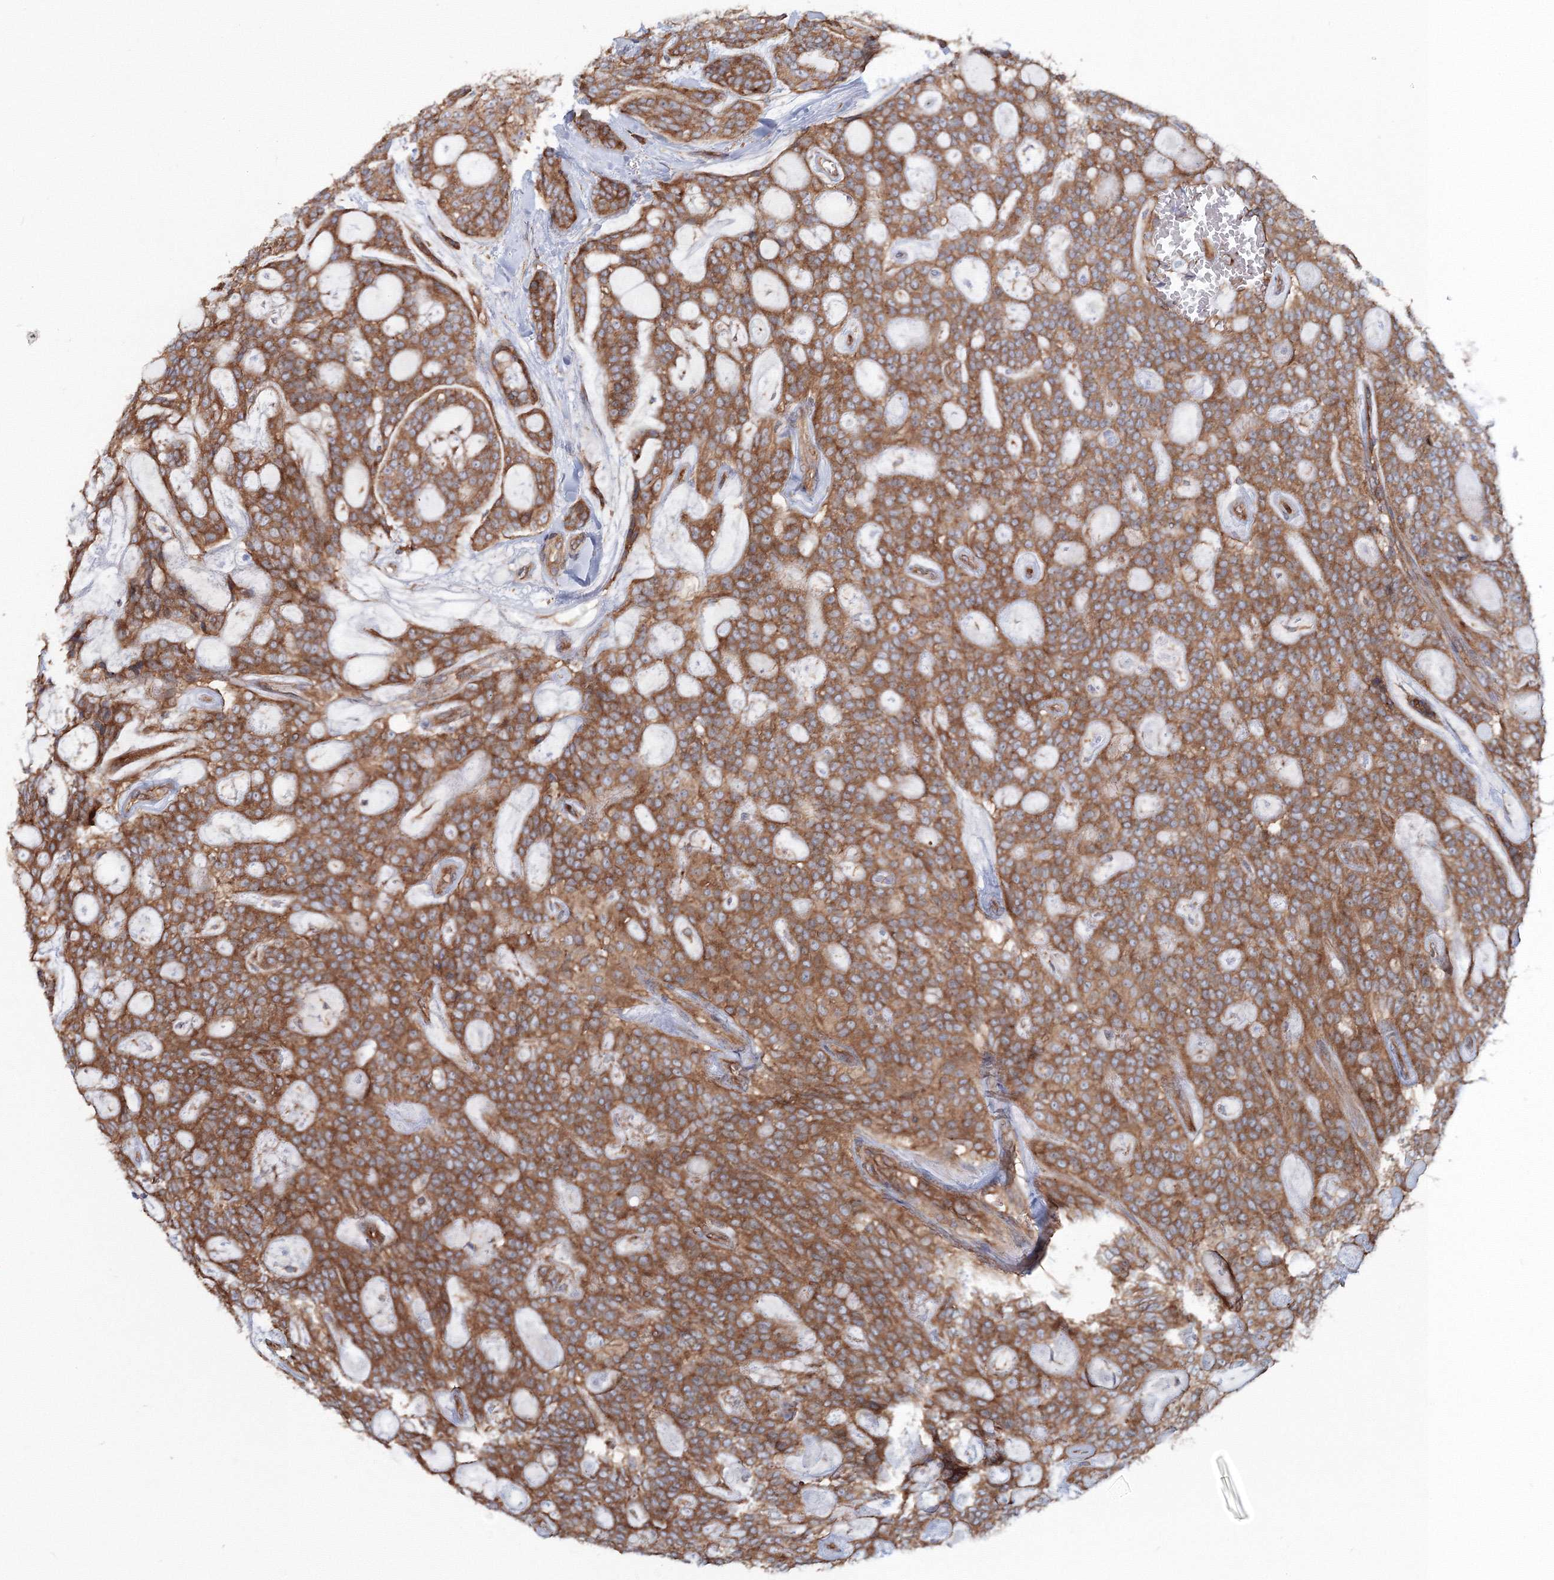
{"staining": {"intensity": "moderate", "quantity": ">75%", "location": "cytoplasmic/membranous"}, "tissue": "head and neck cancer", "cell_type": "Tumor cells", "image_type": "cancer", "snomed": [{"axis": "morphology", "description": "Adenocarcinoma, NOS"}, {"axis": "topography", "description": "Head-Neck"}], "caption": "Moderate cytoplasmic/membranous protein staining is identified in about >75% of tumor cells in head and neck cancer.", "gene": "EXOC1", "patient": {"sex": "male", "age": 66}}